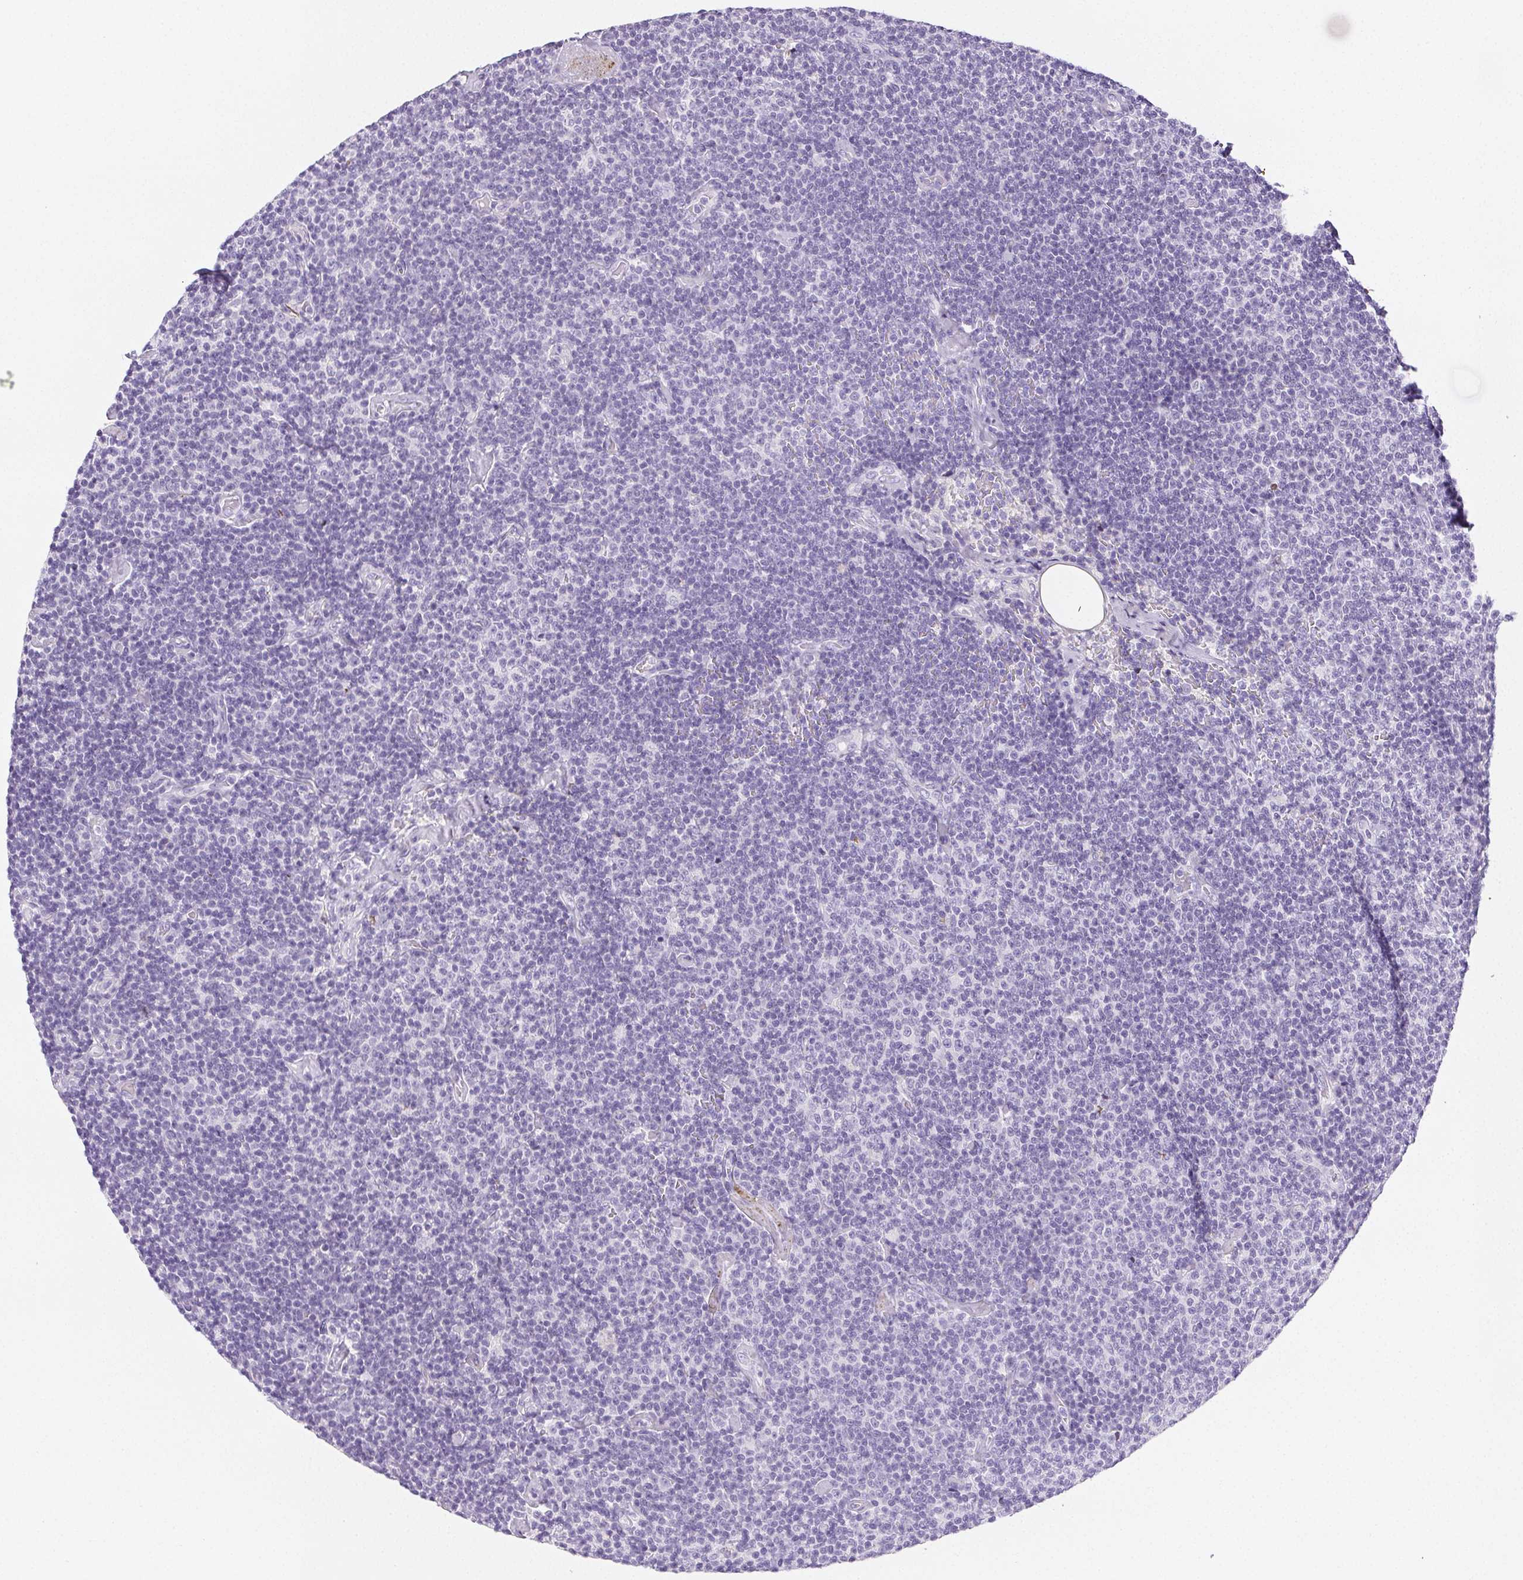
{"staining": {"intensity": "negative", "quantity": "none", "location": "none"}, "tissue": "lymphoma", "cell_type": "Tumor cells", "image_type": "cancer", "snomed": [{"axis": "morphology", "description": "Malignant lymphoma, non-Hodgkin's type, Low grade"}, {"axis": "topography", "description": "Lymph node"}], "caption": "Tumor cells are negative for protein expression in human lymphoma.", "gene": "VTN", "patient": {"sex": "male", "age": 81}}